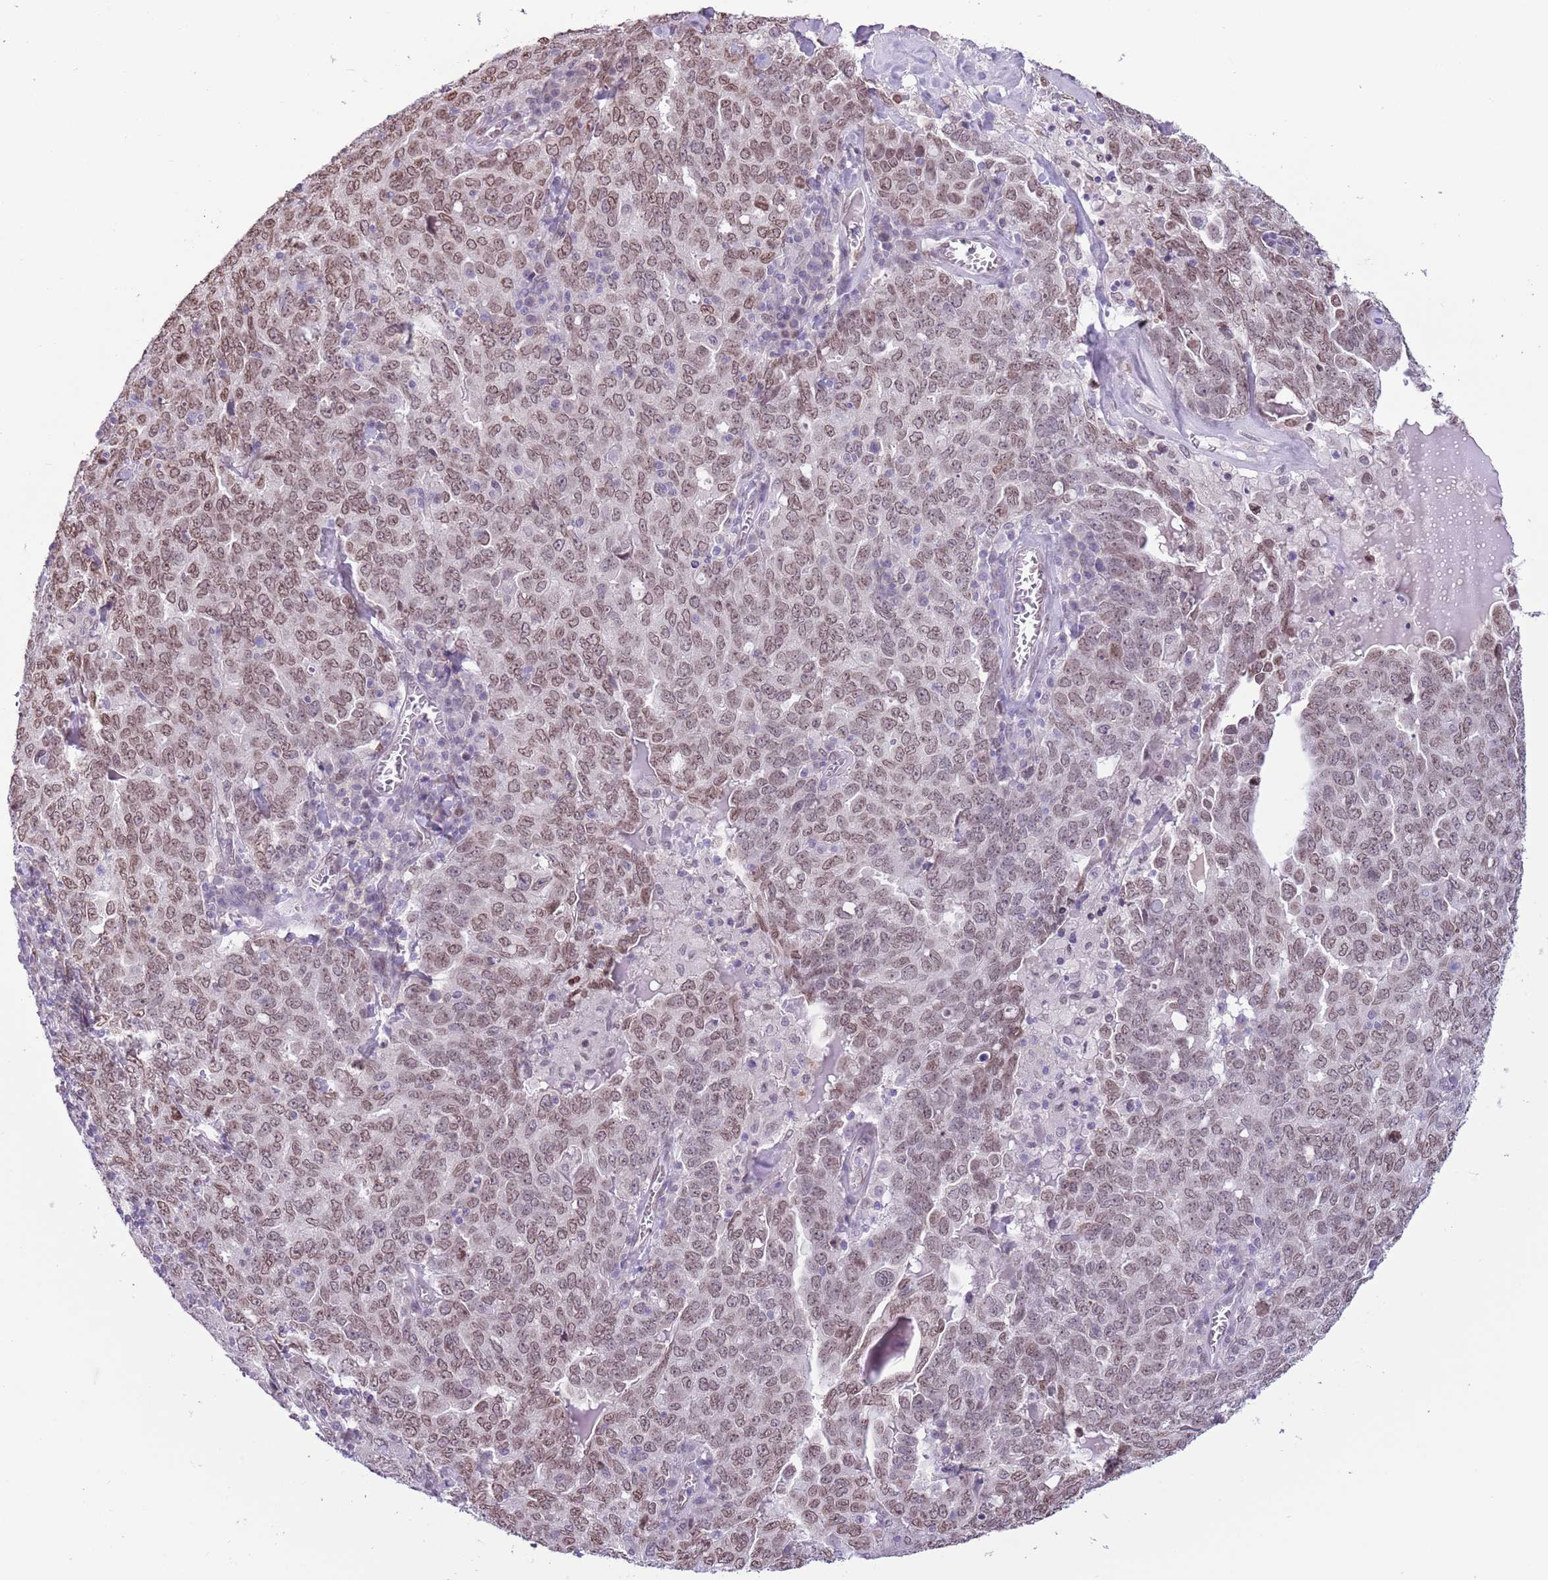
{"staining": {"intensity": "moderate", "quantity": ">75%", "location": "cytoplasmic/membranous,nuclear"}, "tissue": "ovarian cancer", "cell_type": "Tumor cells", "image_type": "cancer", "snomed": [{"axis": "morphology", "description": "Carcinoma, endometroid"}, {"axis": "topography", "description": "Ovary"}], "caption": "Brown immunohistochemical staining in human ovarian cancer (endometroid carcinoma) displays moderate cytoplasmic/membranous and nuclear staining in approximately >75% of tumor cells.", "gene": "ZGLP1", "patient": {"sex": "female", "age": 62}}